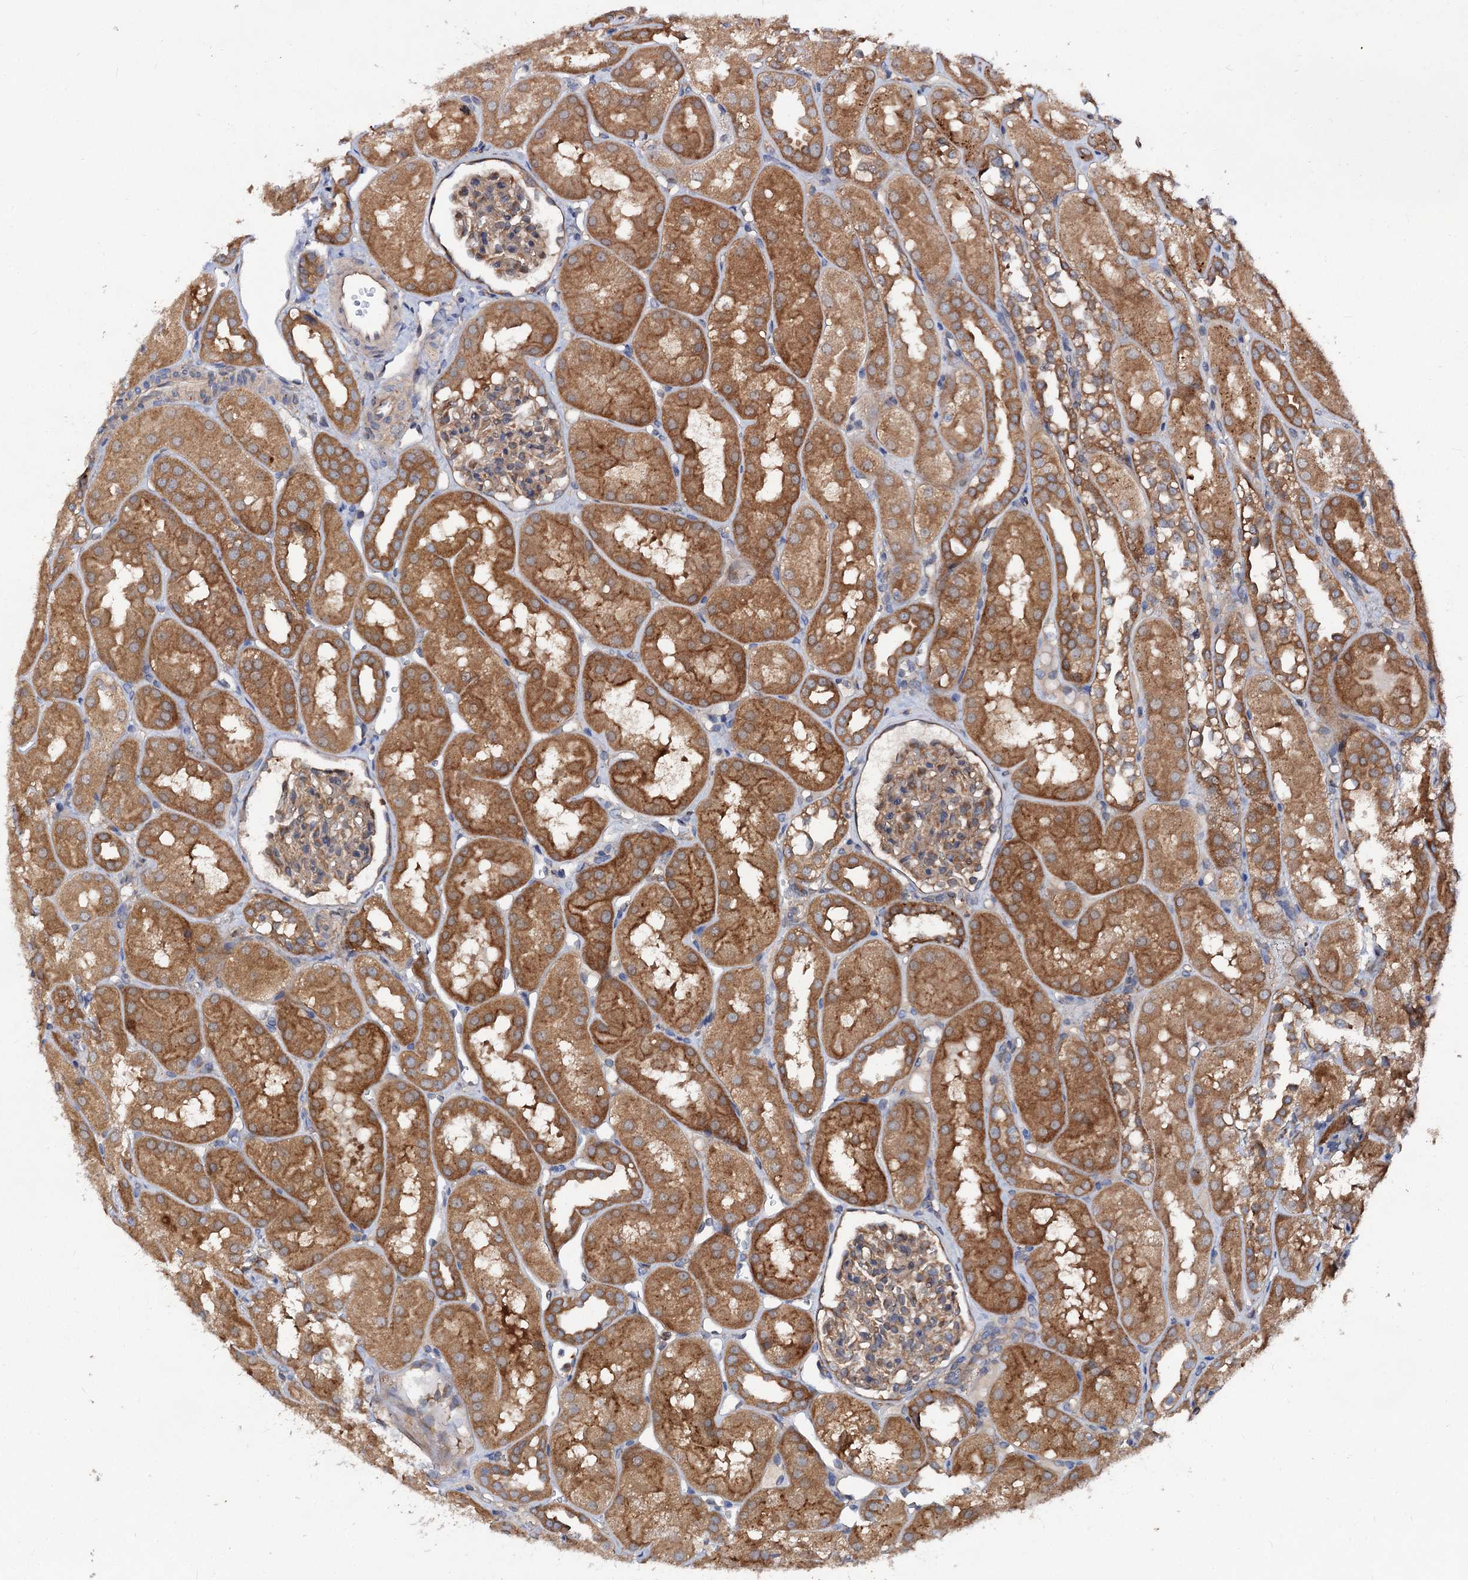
{"staining": {"intensity": "weak", "quantity": "25%-75%", "location": "cytoplasmic/membranous"}, "tissue": "kidney", "cell_type": "Cells in glomeruli", "image_type": "normal", "snomed": [{"axis": "morphology", "description": "Normal tissue, NOS"}, {"axis": "topography", "description": "Kidney"}, {"axis": "topography", "description": "Urinary bladder"}], "caption": "An immunohistochemistry (IHC) image of benign tissue is shown. Protein staining in brown labels weak cytoplasmic/membranous positivity in kidney within cells in glomeruli.", "gene": "VPS29", "patient": {"sex": "male", "age": 16}}